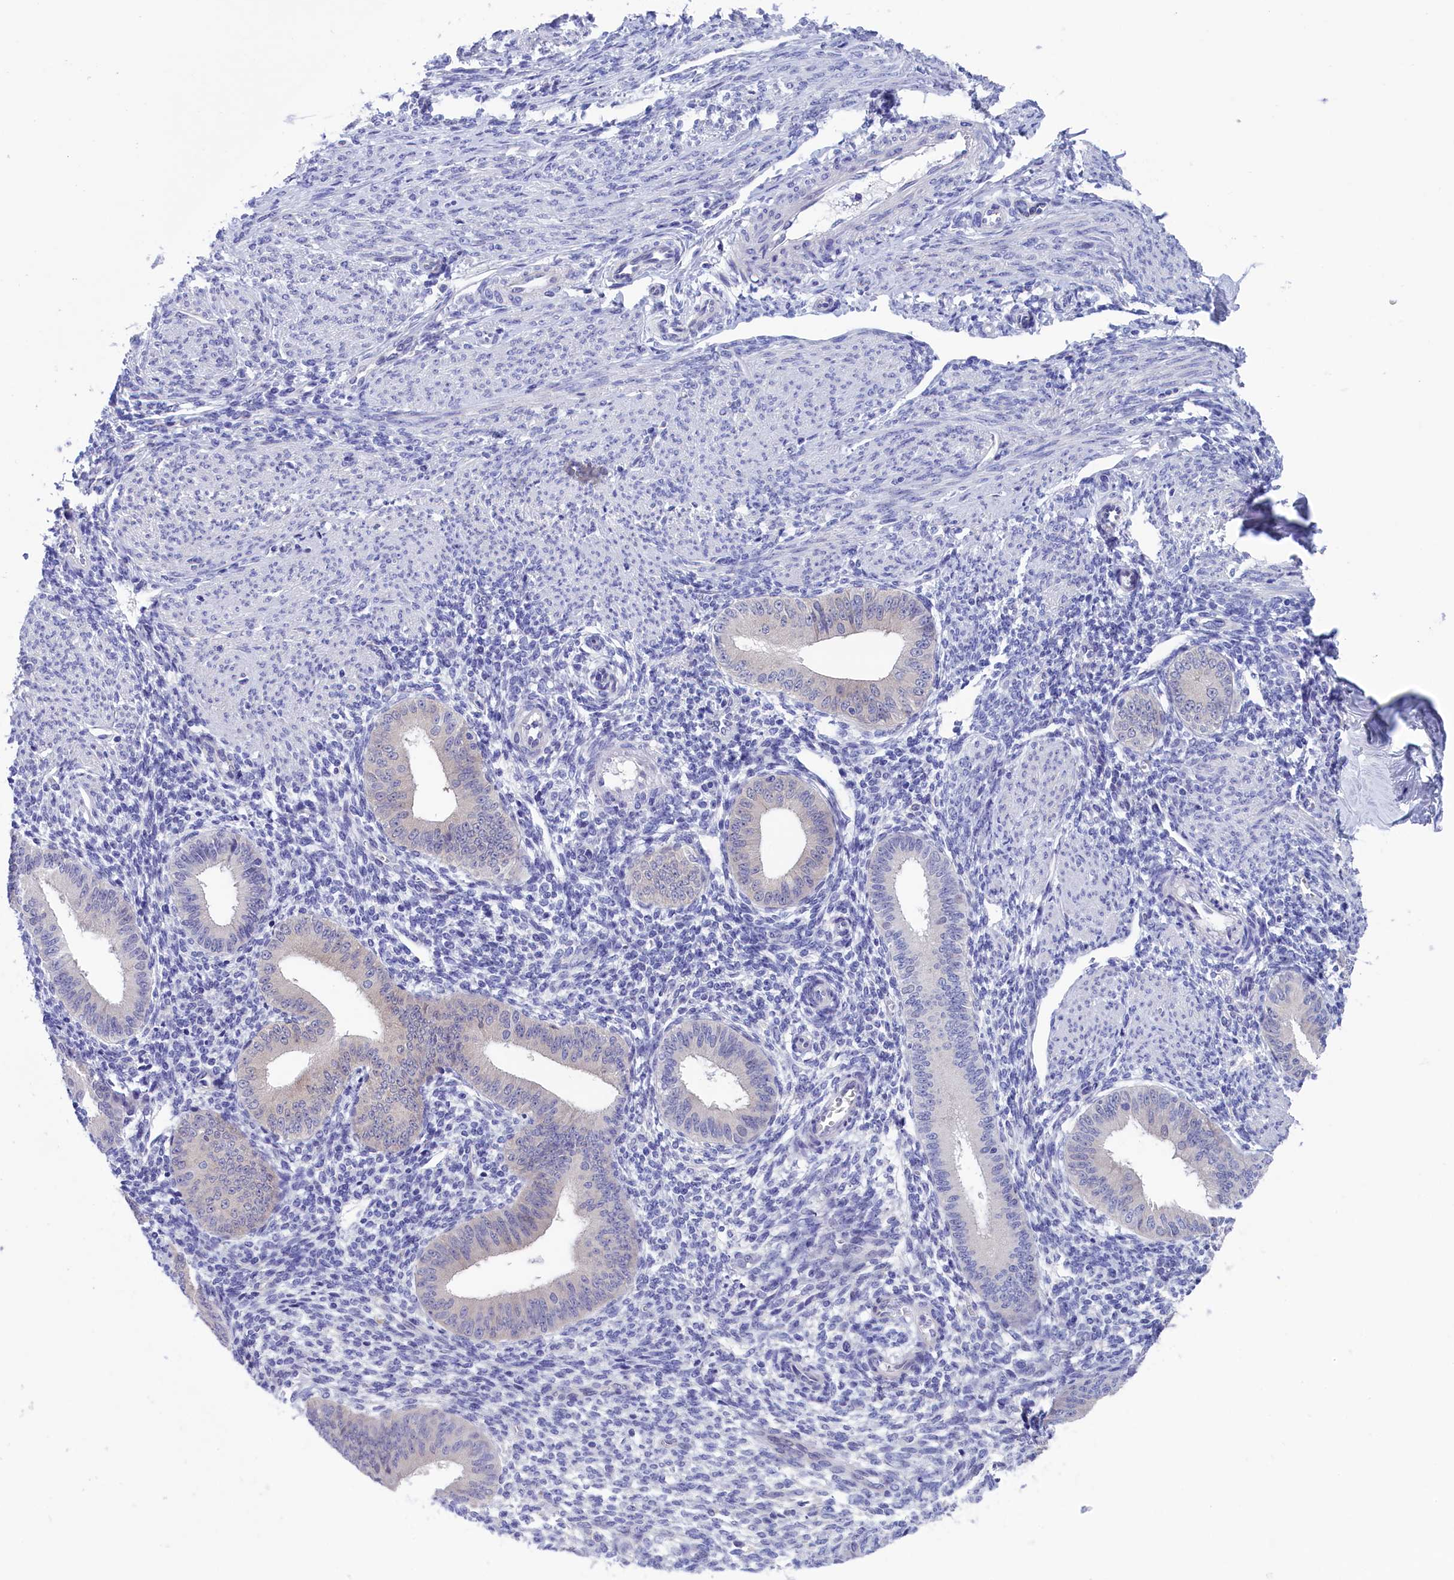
{"staining": {"intensity": "negative", "quantity": "none", "location": "none"}, "tissue": "endometrium", "cell_type": "Cells in endometrial stroma", "image_type": "normal", "snomed": [{"axis": "morphology", "description": "Normal tissue, NOS"}, {"axis": "topography", "description": "Uterus"}, {"axis": "topography", "description": "Endometrium"}], "caption": "Immunohistochemistry (IHC) photomicrograph of benign endometrium stained for a protein (brown), which displays no expression in cells in endometrial stroma.", "gene": "VPS35L", "patient": {"sex": "female", "age": 48}}